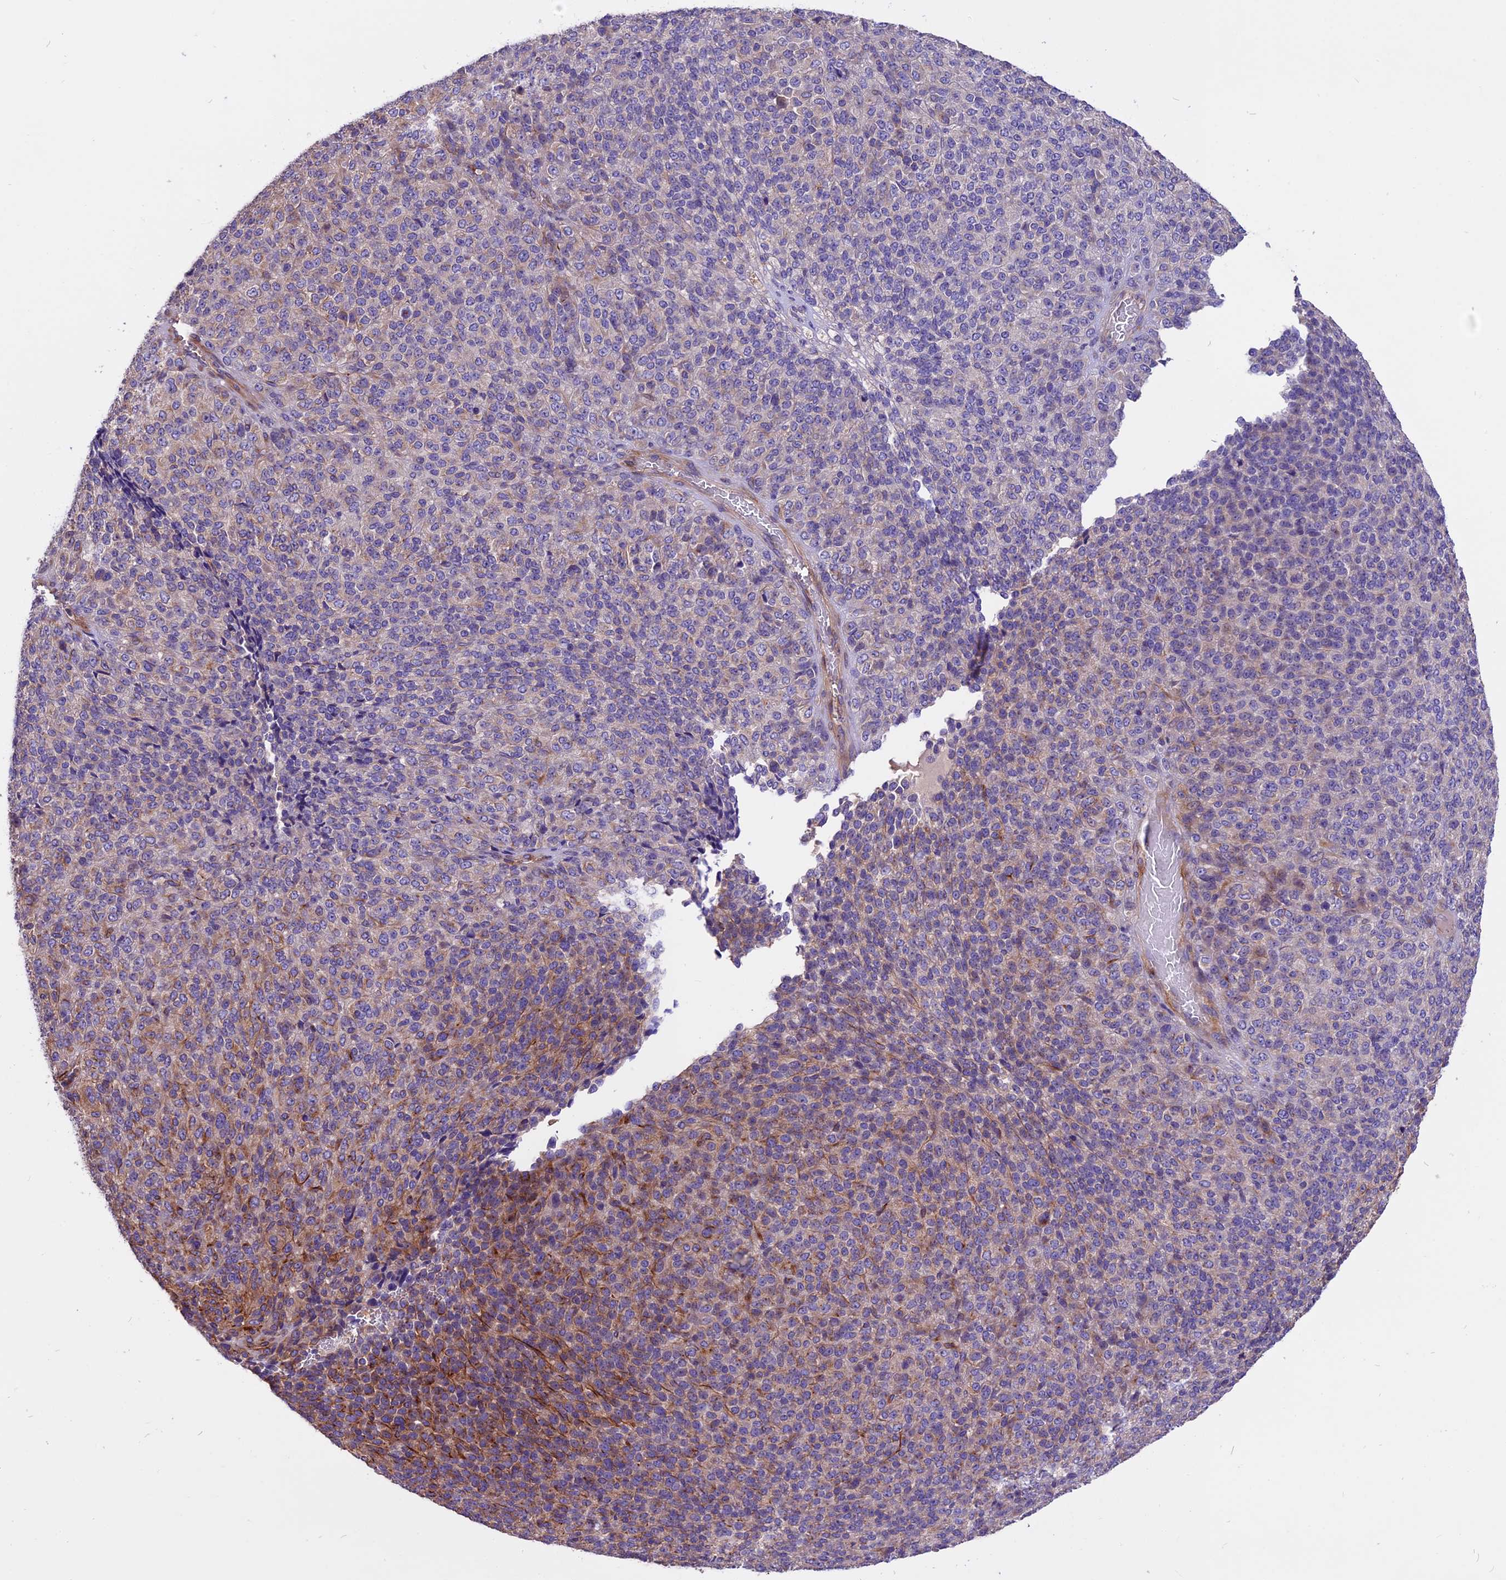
{"staining": {"intensity": "moderate", "quantity": "<25%", "location": "cytoplasmic/membranous"}, "tissue": "melanoma", "cell_type": "Tumor cells", "image_type": "cancer", "snomed": [{"axis": "morphology", "description": "Malignant melanoma, Metastatic site"}, {"axis": "topography", "description": "Brain"}], "caption": "A low amount of moderate cytoplasmic/membranous staining is seen in about <25% of tumor cells in melanoma tissue.", "gene": "ANO3", "patient": {"sex": "female", "age": 56}}